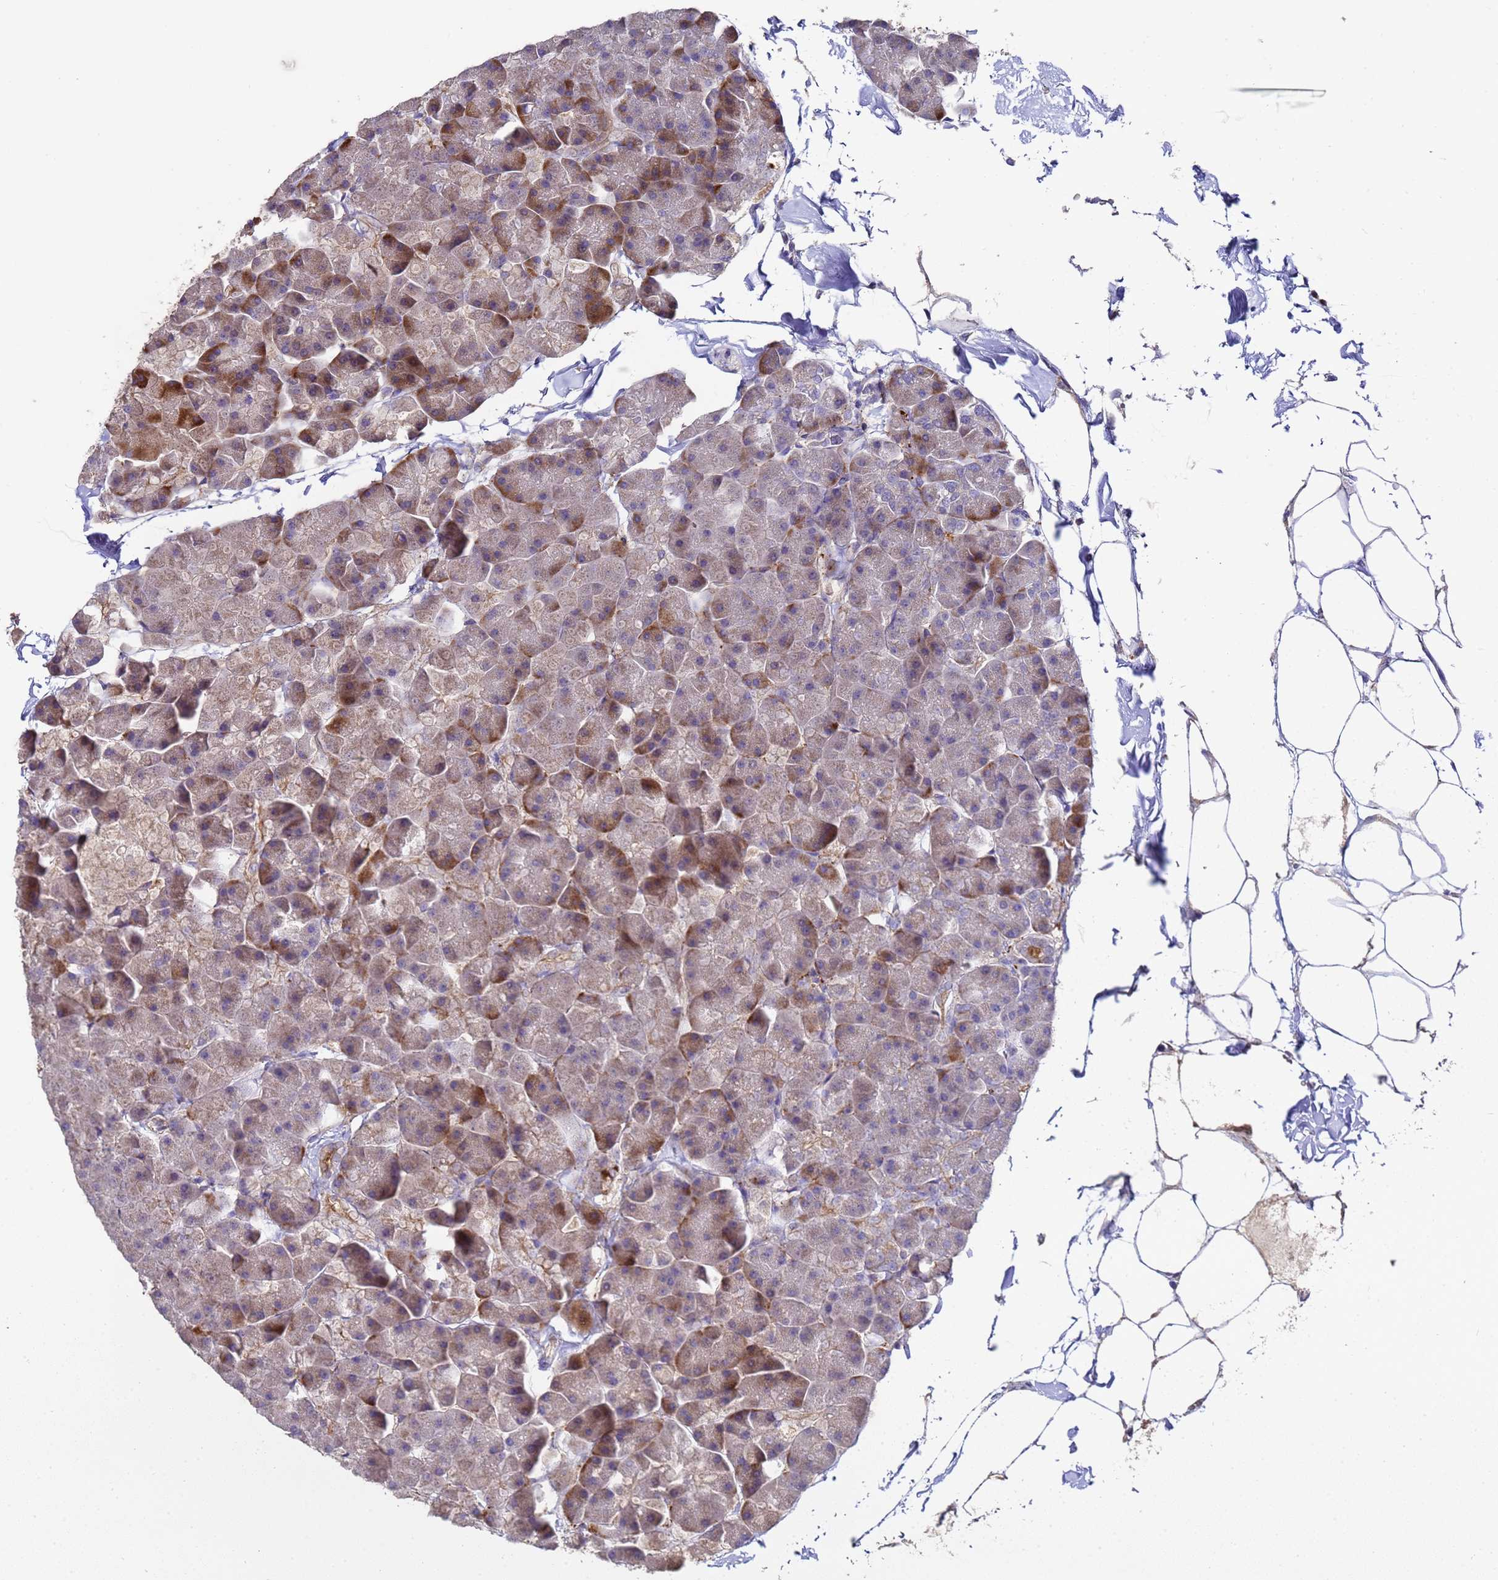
{"staining": {"intensity": "moderate", "quantity": "25%-75%", "location": "cytoplasmic/membranous"}, "tissue": "pancreas", "cell_type": "Exocrine glandular cells", "image_type": "normal", "snomed": [{"axis": "morphology", "description": "Normal tissue, NOS"}, {"axis": "topography", "description": "Pancreas"}], "caption": "Immunohistochemistry (DAB (3,3'-diaminobenzidine)) staining of unremarkable pancreas demonstrates moderate cytoplasmic/membranous protein staining in about 25%-75% of exocrine glandular cells.", "gene": "MOCS1", "patient": {"sex": "male", "age": 35}}